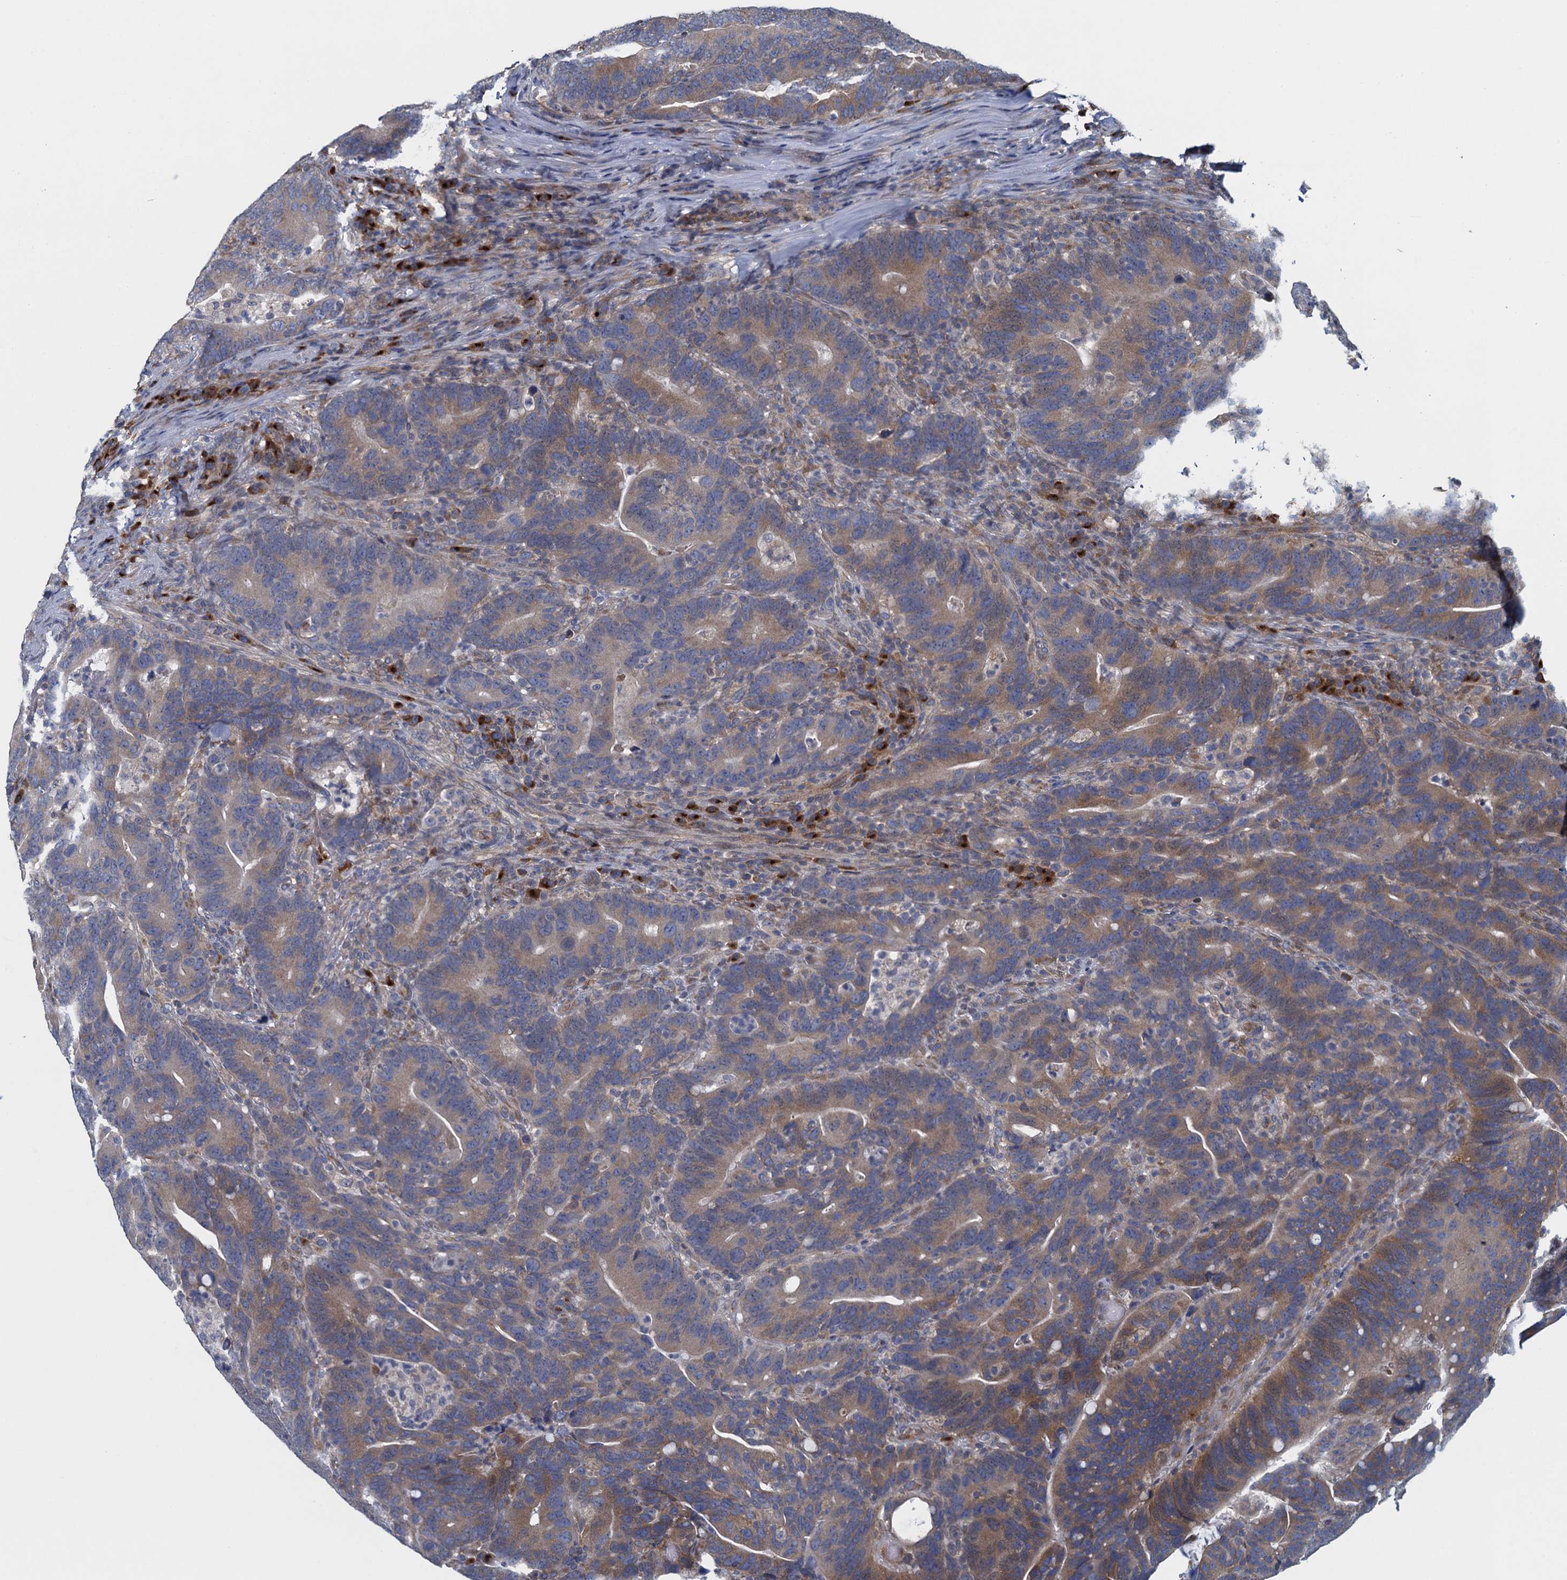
{"staining": {"intensity": "moderate", "quantity": "25%-75%", "location": "cytoplasmic/membranous"}, "tissue": "colorectal cancer", "cell_type": "Tumor cells", "image_type": "cancer", "snomed": [{"axis": "morphology", "description": "Adenocarcinoma, NOS"}, {"axis": "topography", "description": "Colon"}], "caption": "This image demonstrates immunohistochemistry staining of human colorectal adenocarcinoma, with medium moderate cytoplasmic/membranous expression in about 25%-75% of tumor cells.", "gene": "ALG2", "patient": {"sex": "female", "age": 66}}